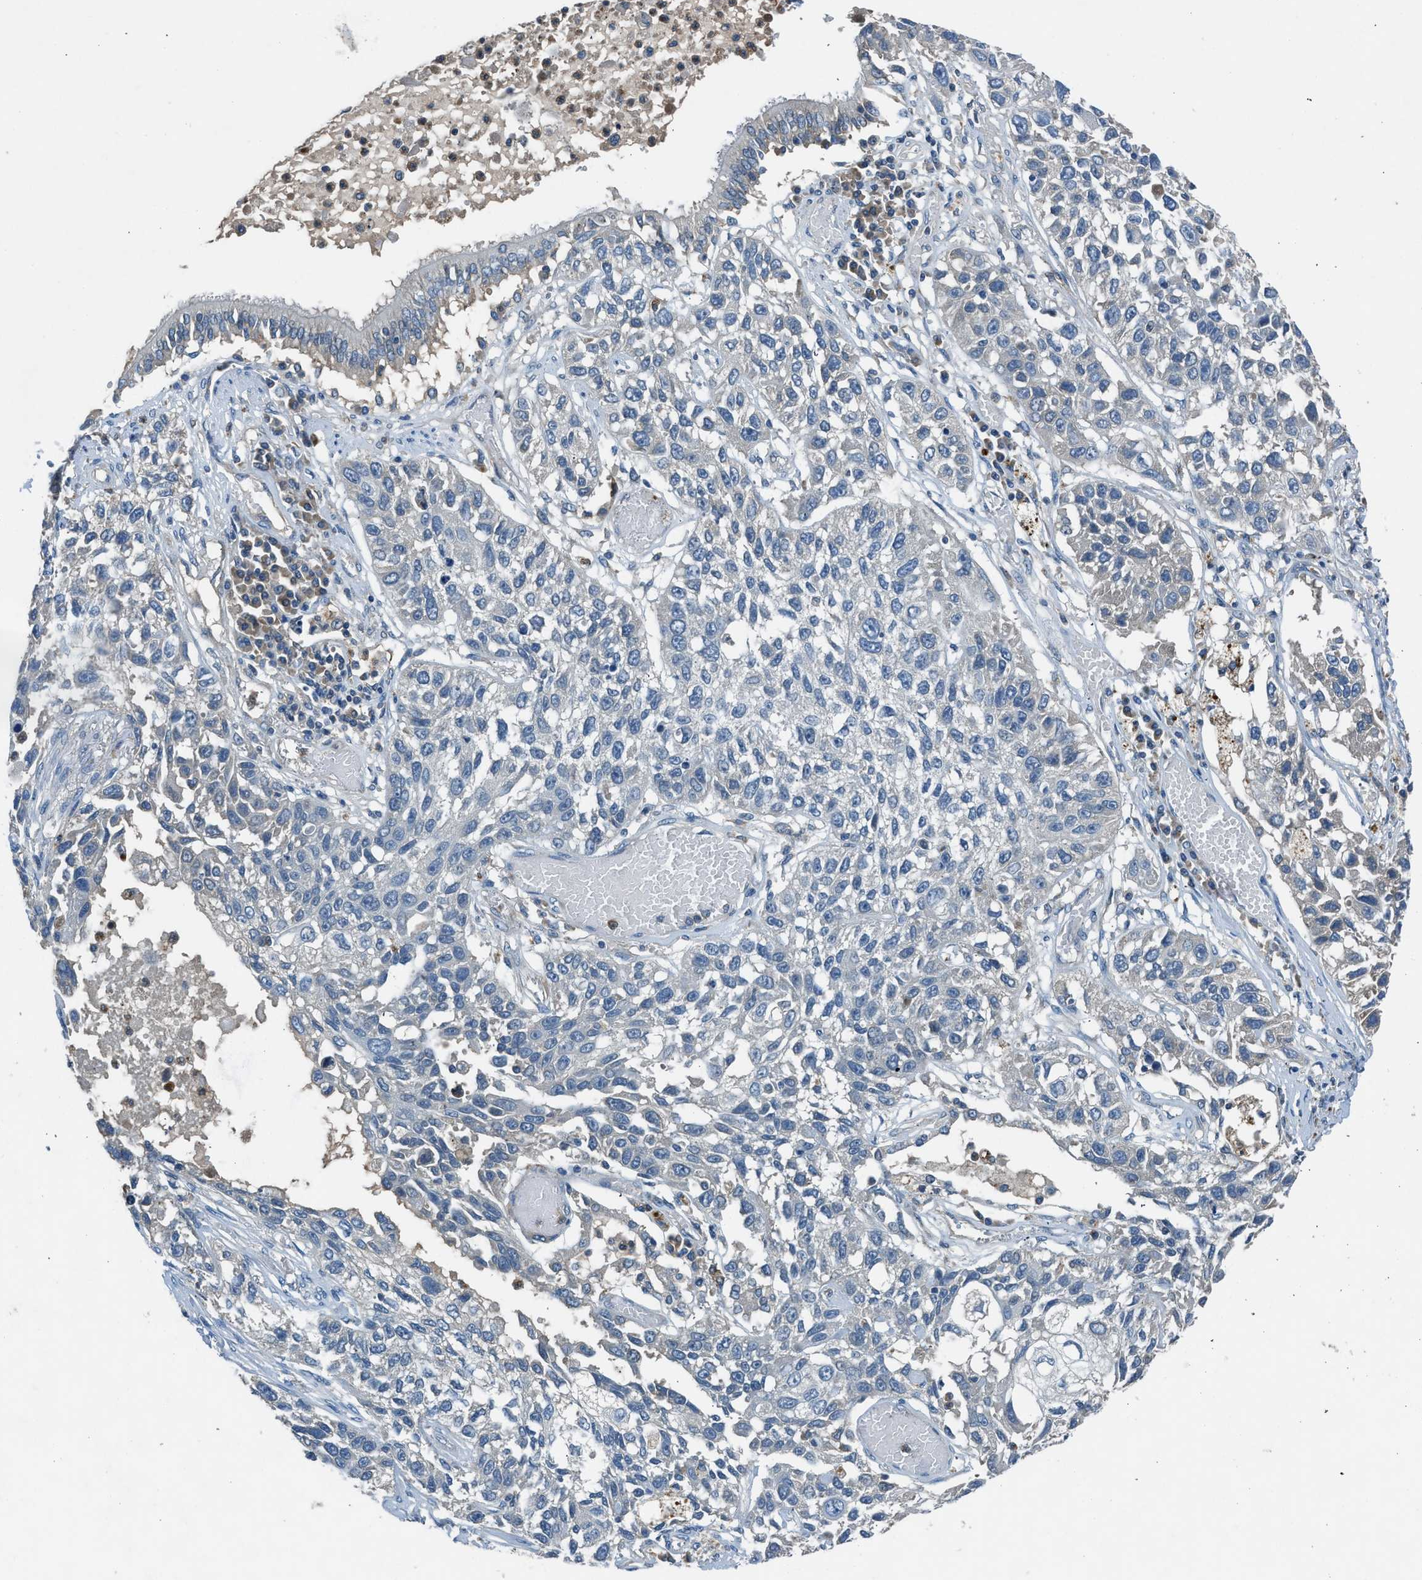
{"staining": {"intensity": "negative", "quantity": "none", "location": "none"}, "tissue": "lung cancer", "cell_type": "Tumor cells", "image_type": "cancer", "snomed": [{"axis": "morphology", "description": "Squamous cell carcinoma, NOS"}, {"axis": "topography", "description": "Lung"}], "caption": "The immunohistochemistry (IHC) image has no significant expression in tumor cells of lung cancer tissue.", "gene": "BMP1", "patient": {"sex": "male", "age": 71}}